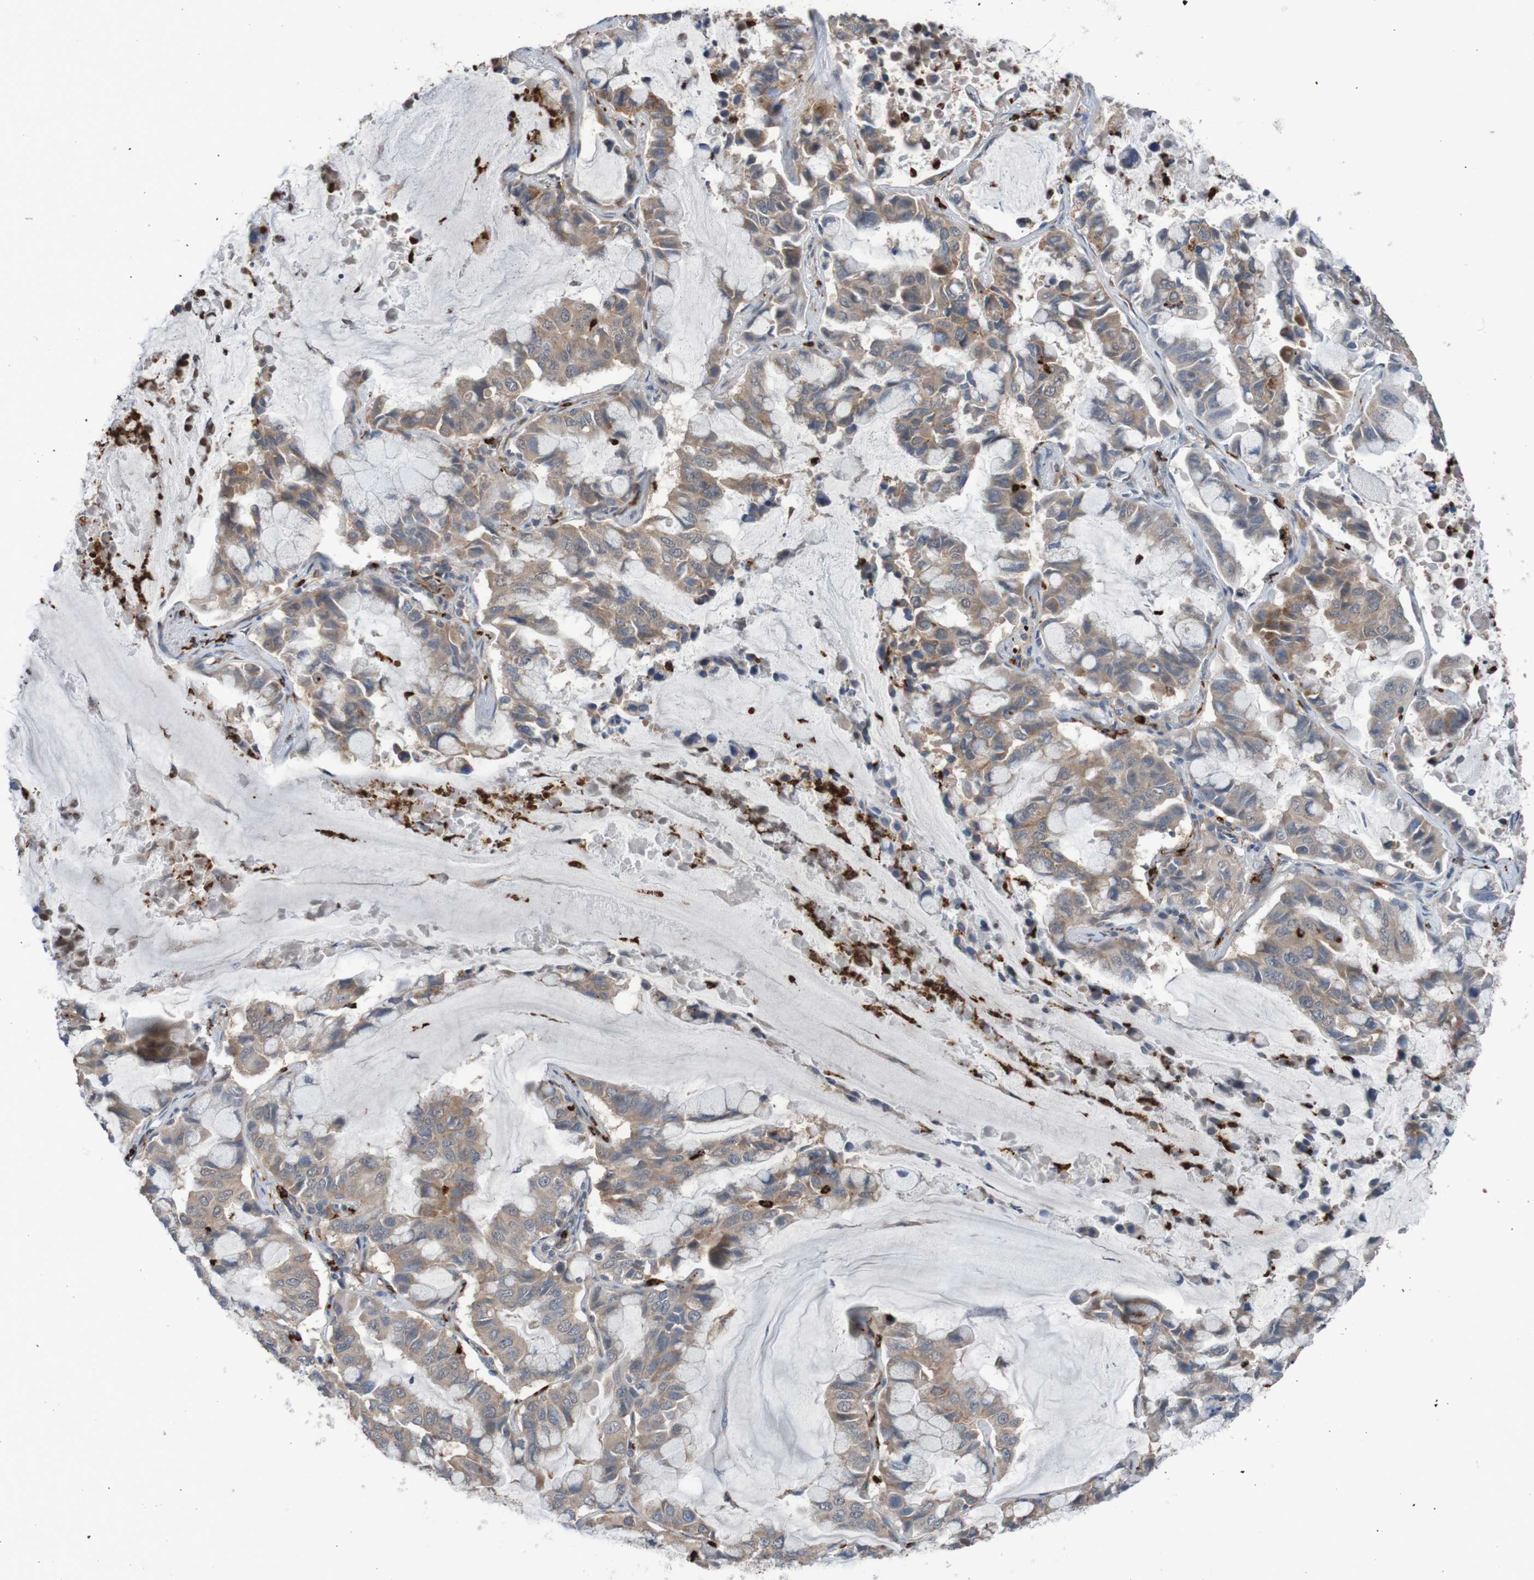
{"staining": {"intensity": "weak", "quantity": ">75%", "location": "cytoplasmic/membranous"}, "tissue": "lung cancer", "cell_type": "Tumor cells", "image_type": "cancer", "snomed": [{"axis": "morphology", "description": "Adenocarcinoma, NOS"}, {"axis": "topography", "description": "Lung"}], "caption": "Immunohistochemical staining of human lung cancer reveals weak cytoplasmic/membranous protein positivity in approximately >75% of tumor cells.", "gene": "ST8SIA6", "patient": {"sex": "male", "age": 64}}